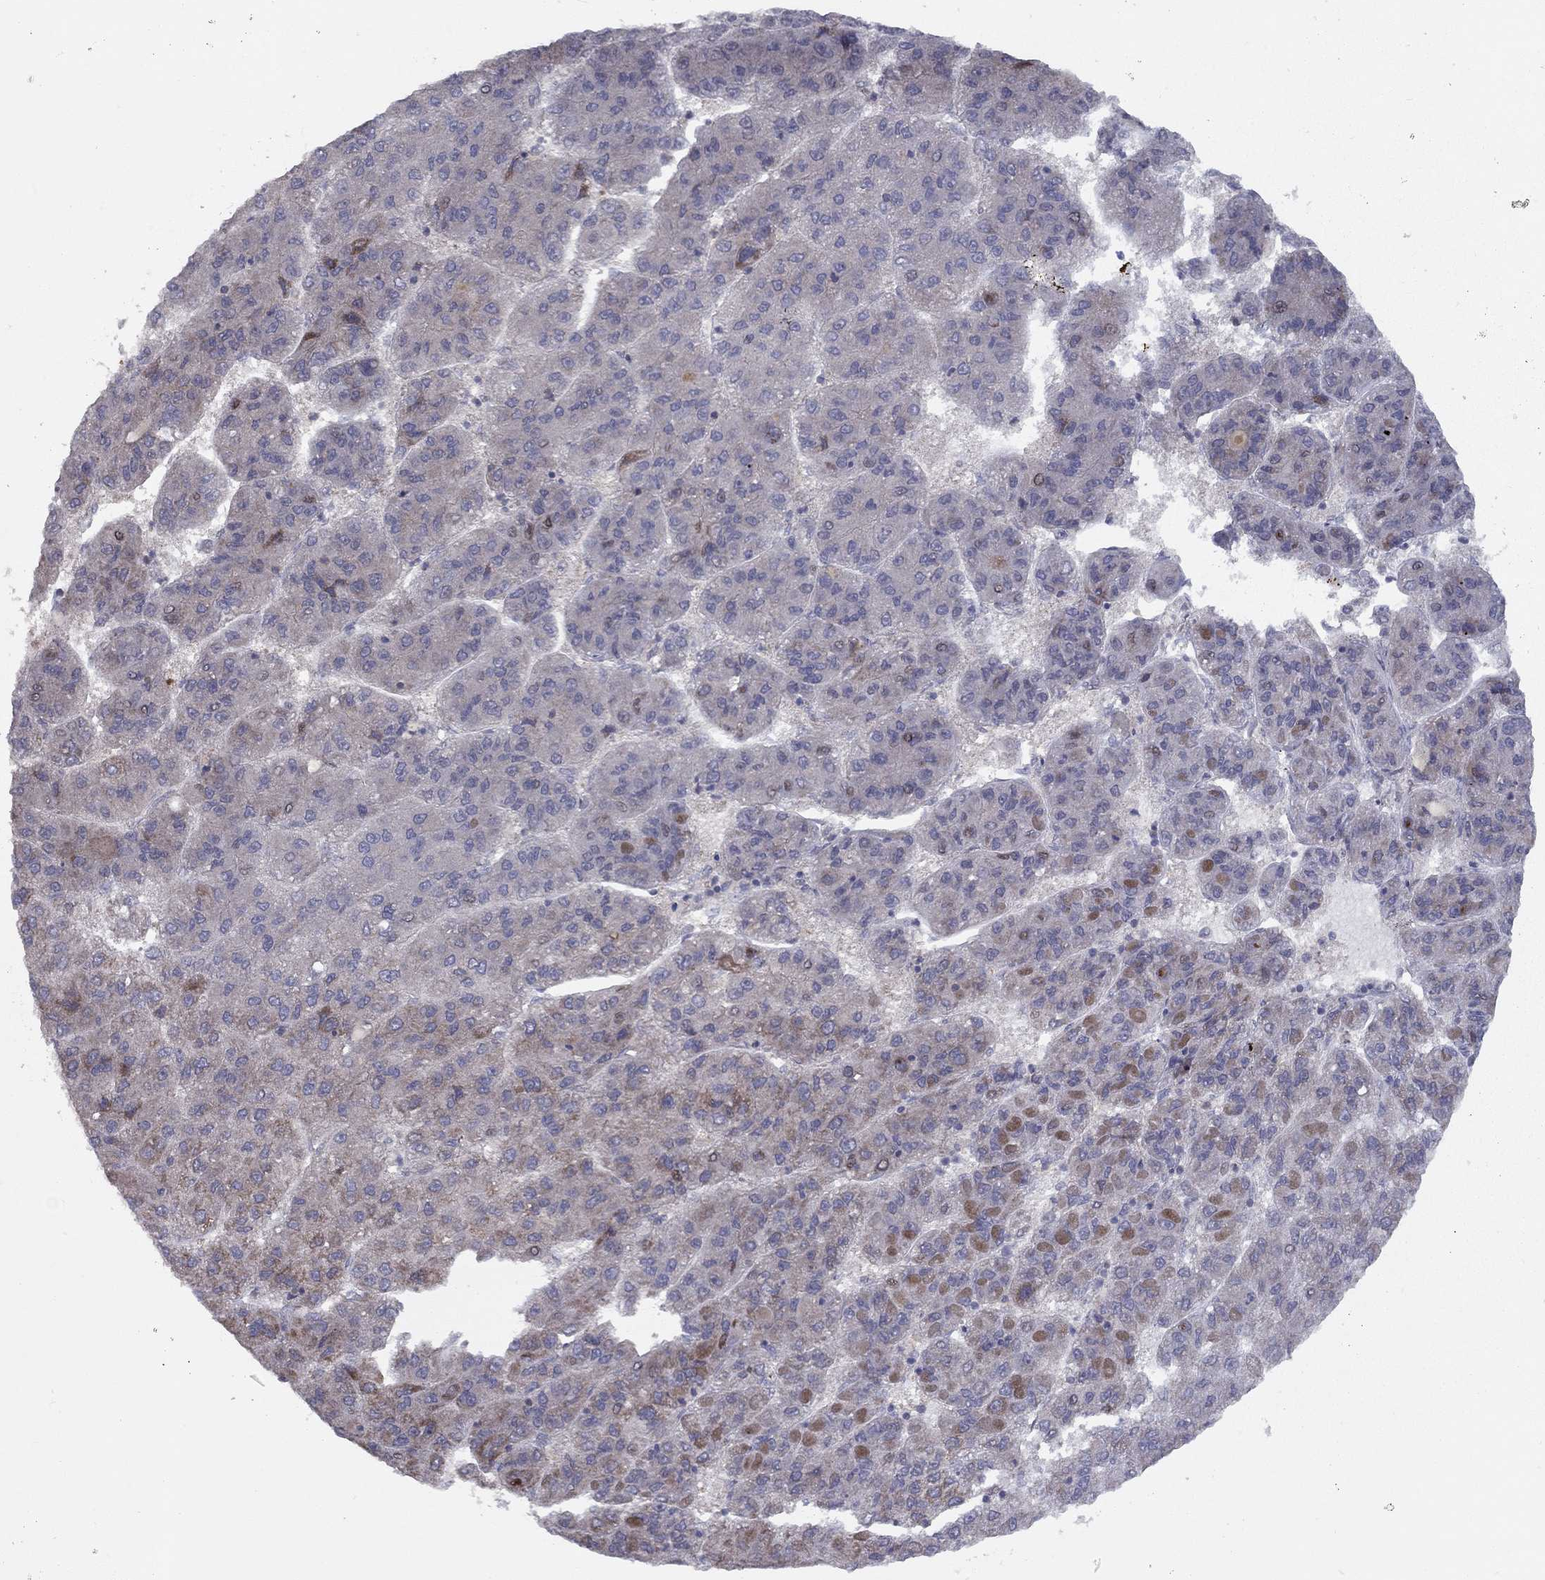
{"staining": {"intensity": "negative", "quantity": "none", "location": "none"}, "tissue": "liver cancer", "cell_type": "Tumor cells", "image_type": "cancer", "snomed": [{"axis": "morphology", "description": "Carcinoma, Hepatocellular, NOS"}, {"axis": "topography", "description": "Liver"}], "caption": "Liver cancer (hepatocellular carcinoma) was stained to show a protein in brown. There is no significant staining in tumor cells. (DAB immunohistochemistry with hematoxylin counter stain).", "gene": "DUSP7", "patient": {"sex": "female", "age": 82}}